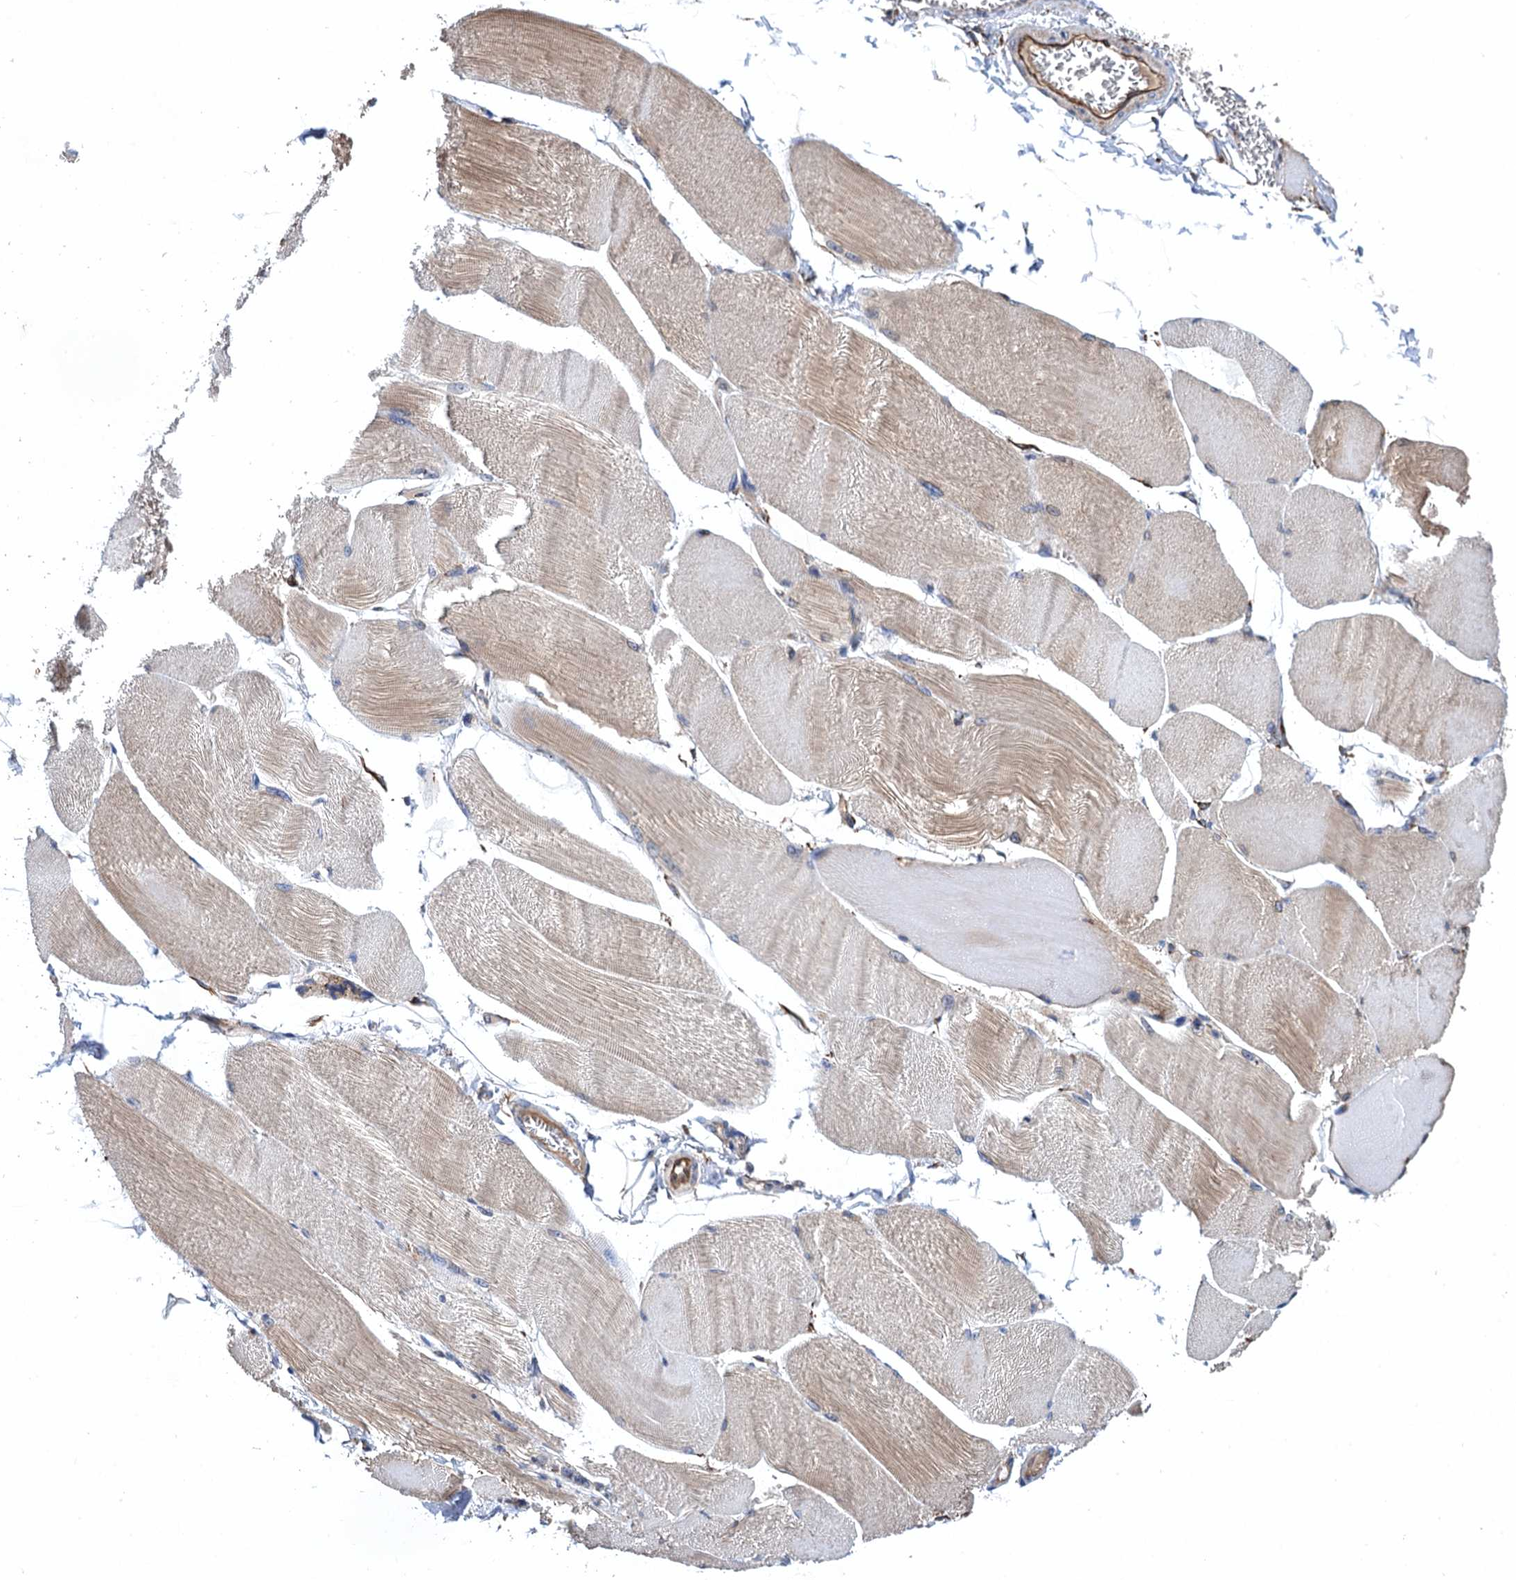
{"staining": {"intensity": "weak", "quantity": "25%-75%", "location": "cytoplasmic/membranous"}, "tissue": "skeletal muscle", "cell_type": "Myocytes", "image_type": "normal", "snomed": [{"axis": "morphology", "description": "Normal tissue, NOS"}, {"axis": "morphology", "description": "Basal cell carcinoma"}, {"axis": "topography", "description": "Skeletal muscle"}], "caption": "Immunohistochemistry (IHC) of normal human skeletal muscle displays low levels of weak cytoplasmic/membranous positivity in about 25%-75% of myocytes. The staining was performed using DAB, with brown indicating positive protein expression. Nuclei are stained blue with hematoxylin.", "gene": "CNNM1", "patient": {"sex": "female", "age": 64}}